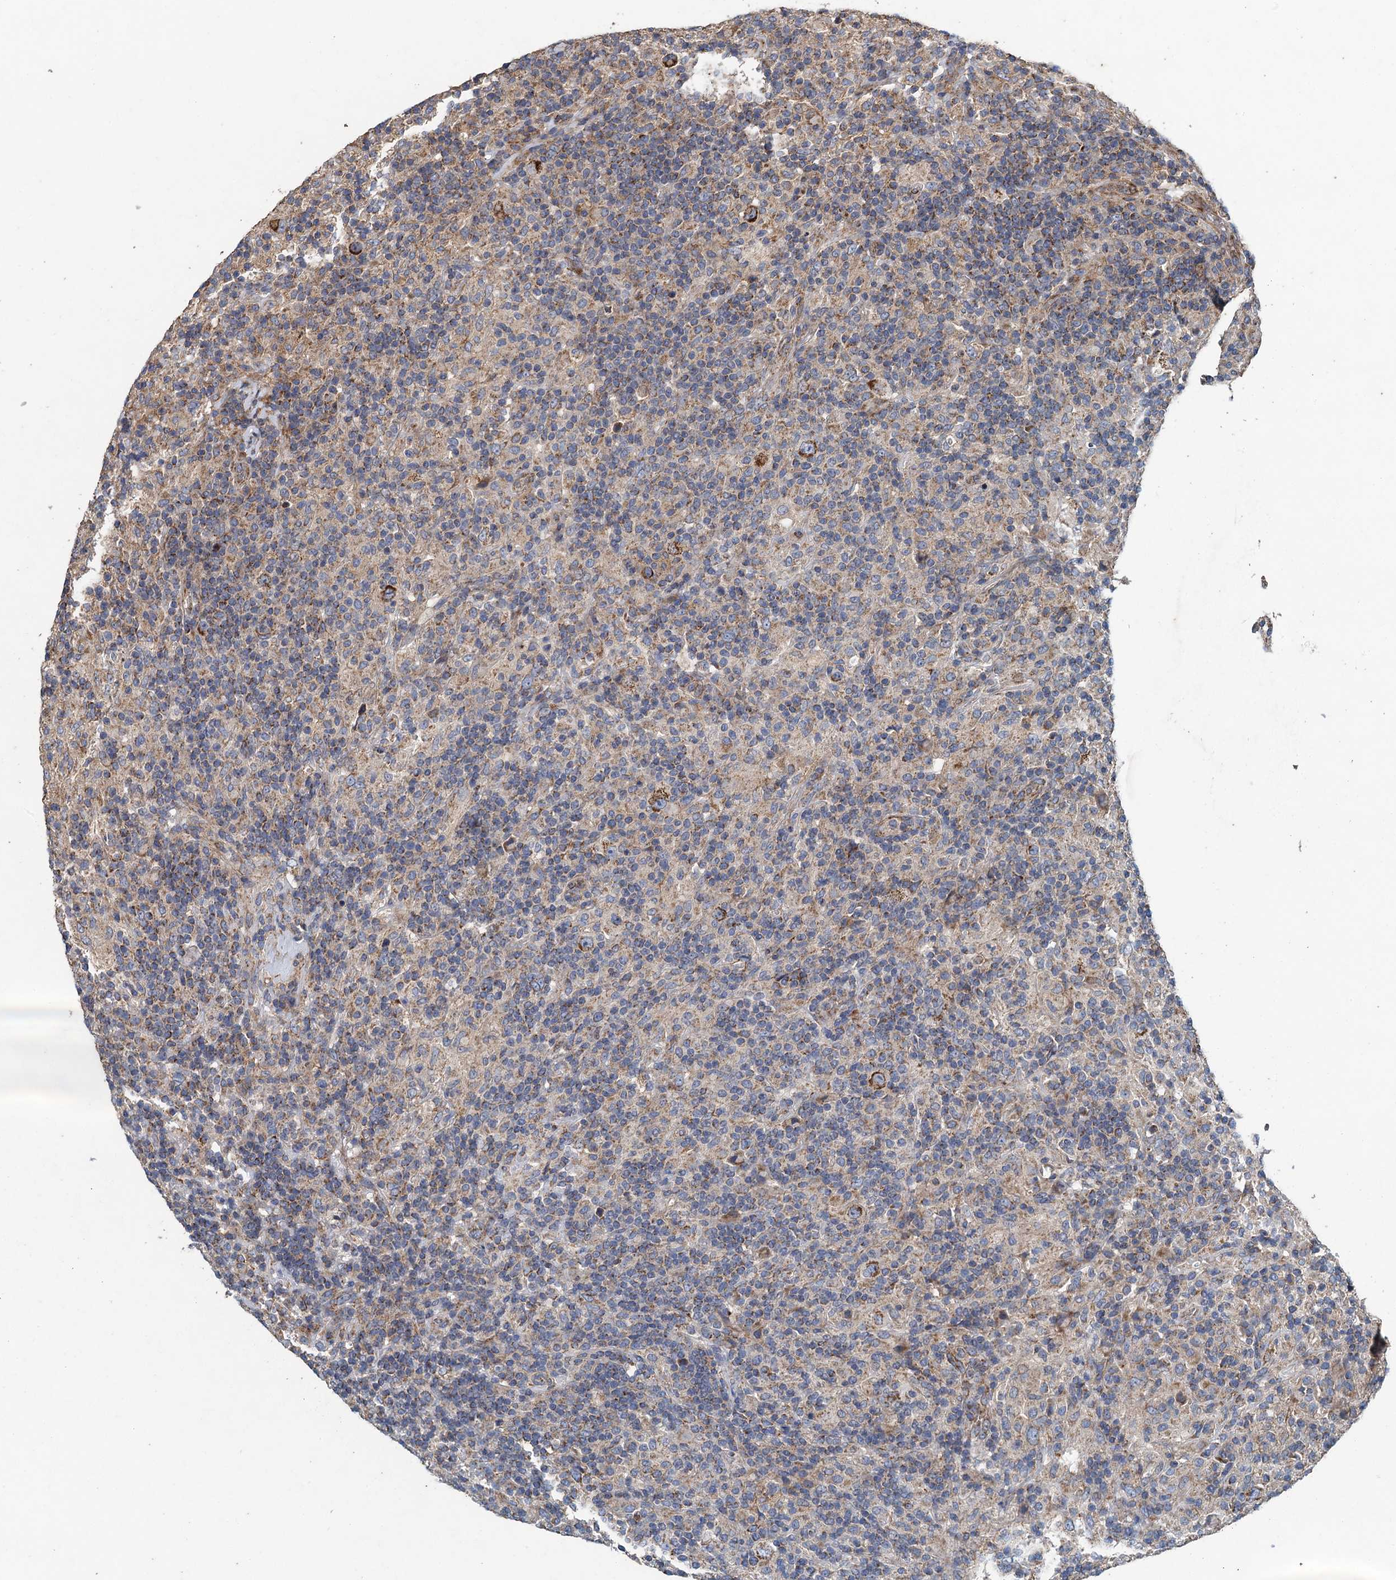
{"staining": {"intensity": "strong", "quantity": ">75%", "location": "cytoplasmic/membranous"}, "tissue": "lymphoma", "cell_type": "Tumor cells", "image_type": "cancer", "snomed": [{"axis": "morphology", "description": "Hodgkin's disease, NOS"}, {"axis": "topography", "description": "Lymph node"}], "caption": "This image reveals immunohistochemistry (IHC) staining of human Hodgkin's disease, with high strong cytoplasmic/membranous expression in about >75% of tumor cells.", "gene": "BCS1L", "patient": {"sex": "male", "age": 70}}